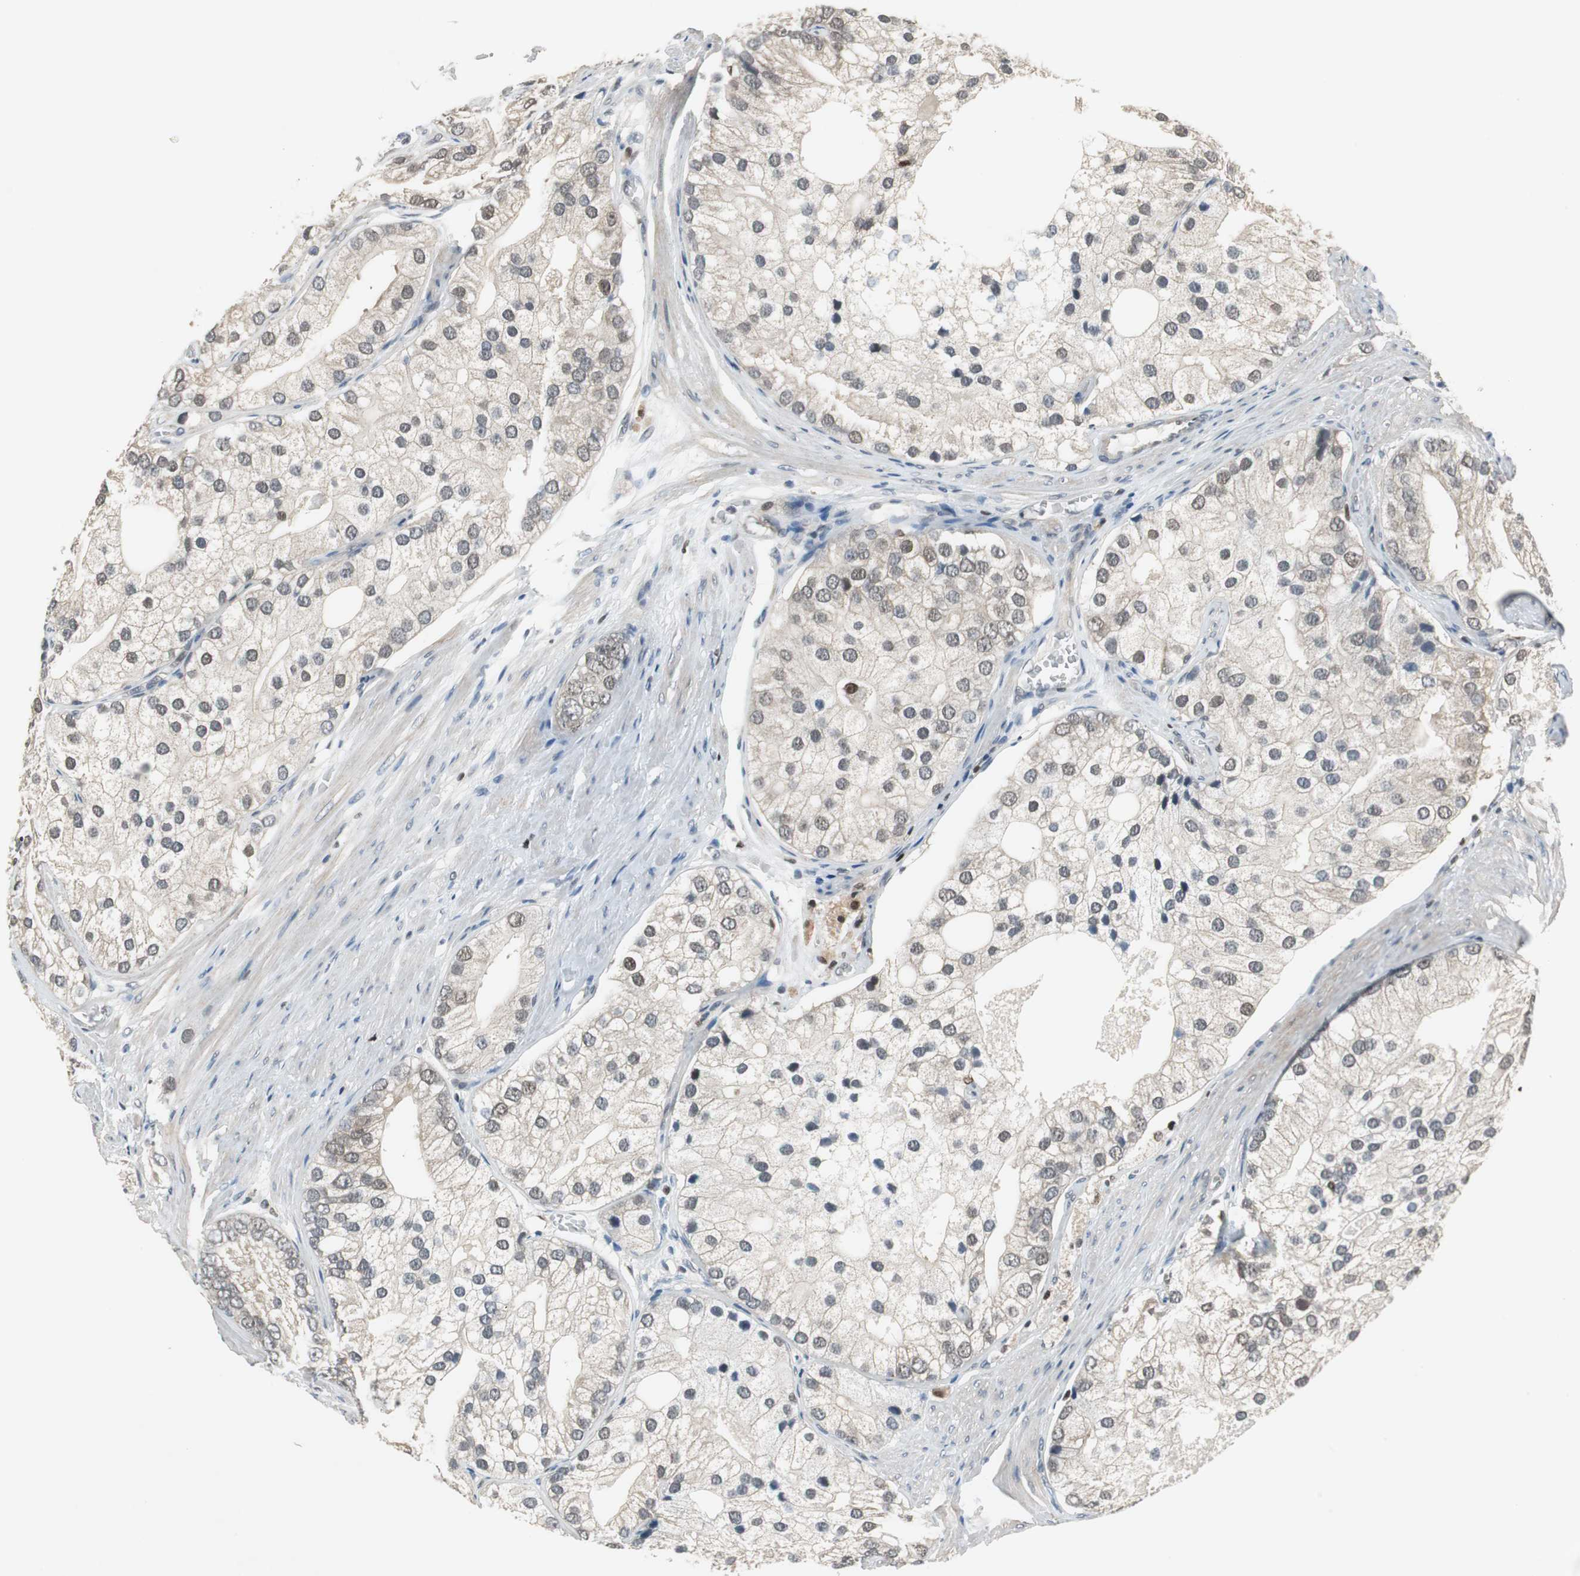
{"staining": {"intensity": "weak", "quantity": "<25%", "location": "nuclear"}, "tissue": "prostate cancer", "cell_type": "Tumor cells", "image_type": "cancer", "snomed": [{"axis": "morphology", "description": "Adenocarcinoma, Low grade"}, {"axis": "topography", "description": "Prostate"}], "caption": "Prostate cancer (low-grade adenocarcinoma) was stained to show a protein in brown. There is no significant expression in tumor cells.", "gene": "MAFB", "patient": {"sex": "male", "age": 69}}